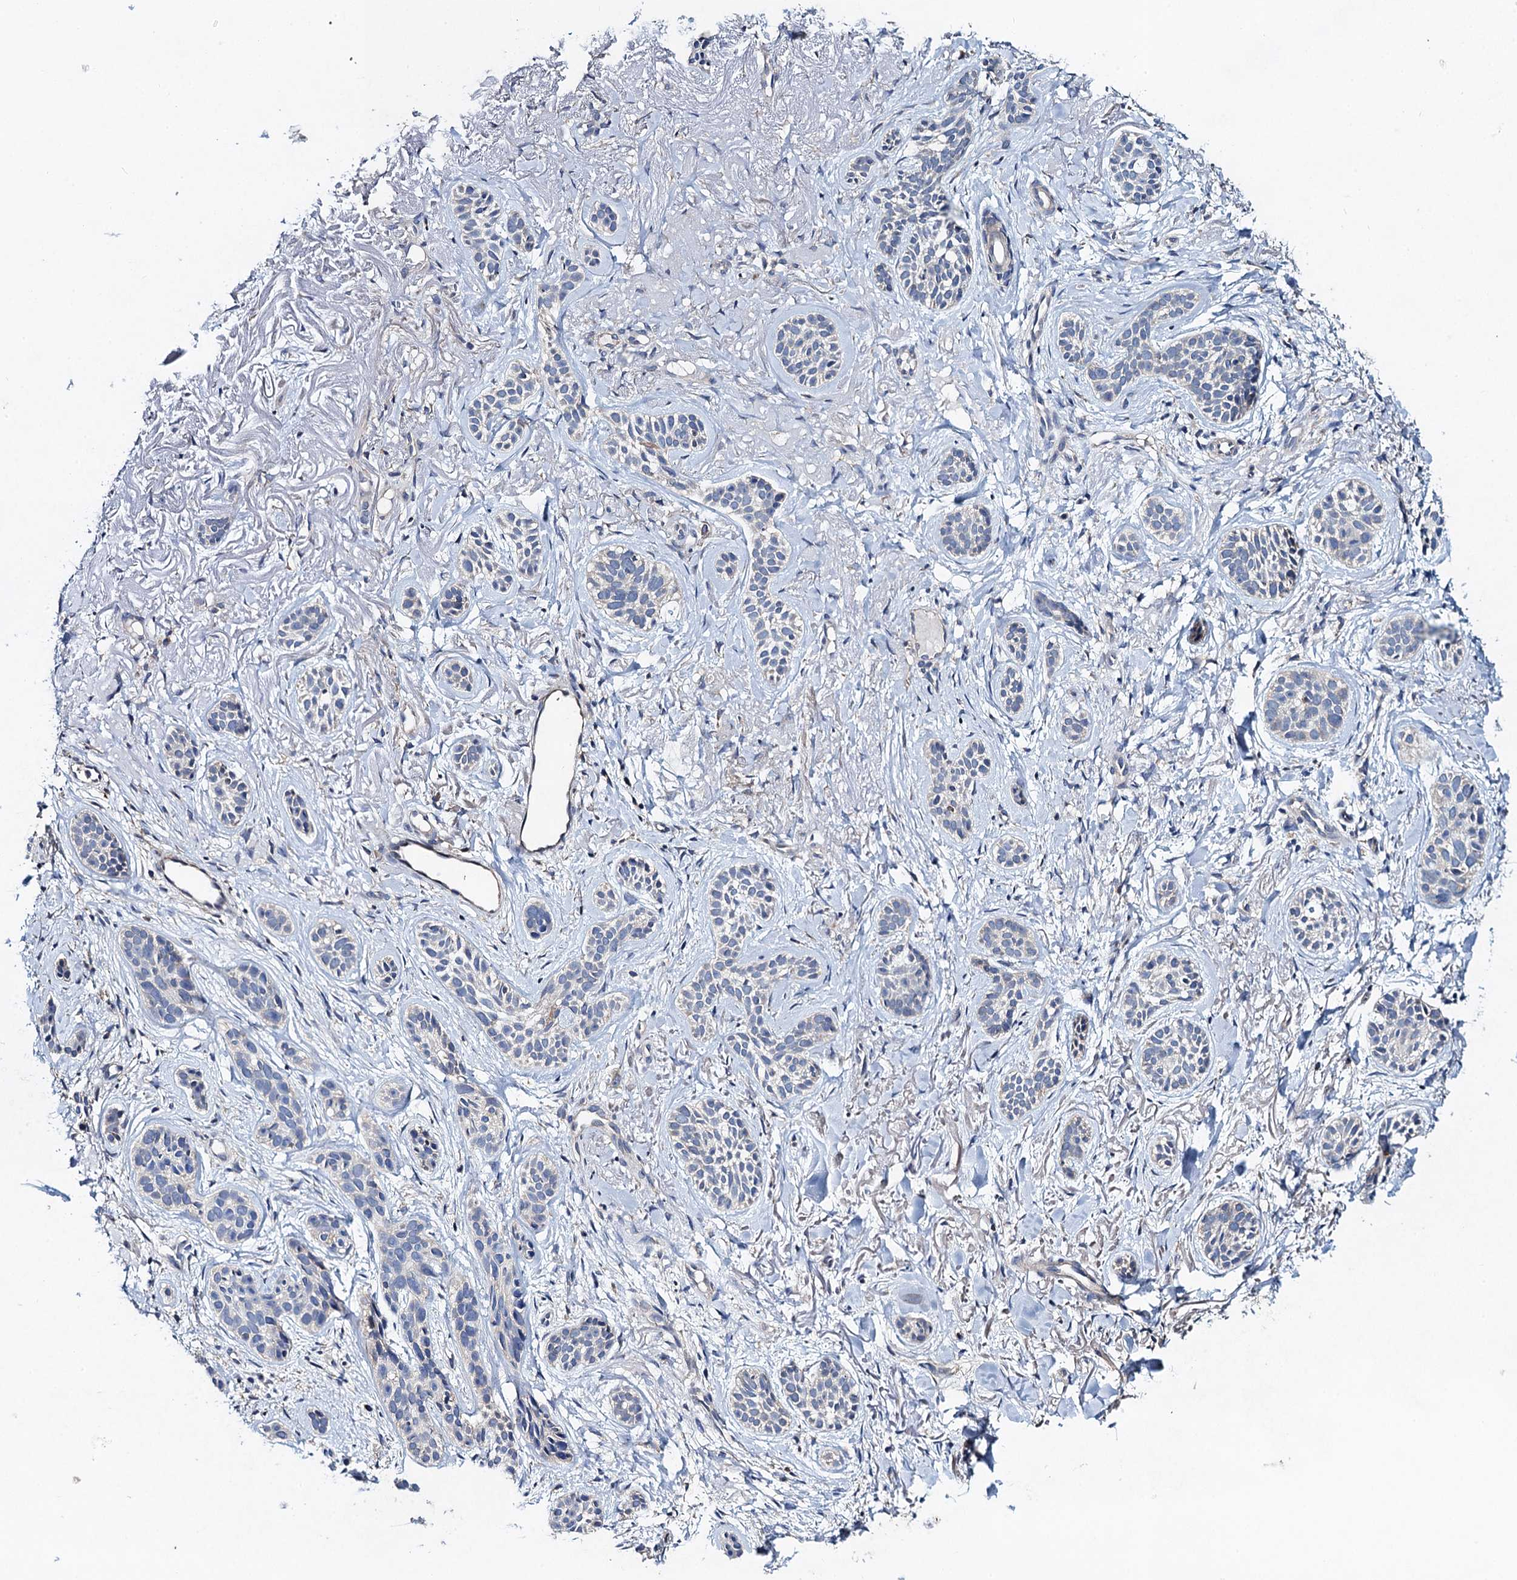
{"staining": {"intensity": "negative", "quantity": "none", "location": "none"}, "tissue": "skin cancer", "cell_type": "Tumor cells", "image_type": "cancer", "snomed": [{"axis": "morphology", "description": "Basal cell carcinoma"}, {"axis": "topography", "description": "Skin"}], "caption": "Immunohistochemistry histopathology image of skin cancer (basal cell carcinoma) stained for a protein (brown), which reveals no expression in tumor cells.", "gene": "SNAP29", "patient": {"sex": "male", "age": 71}}